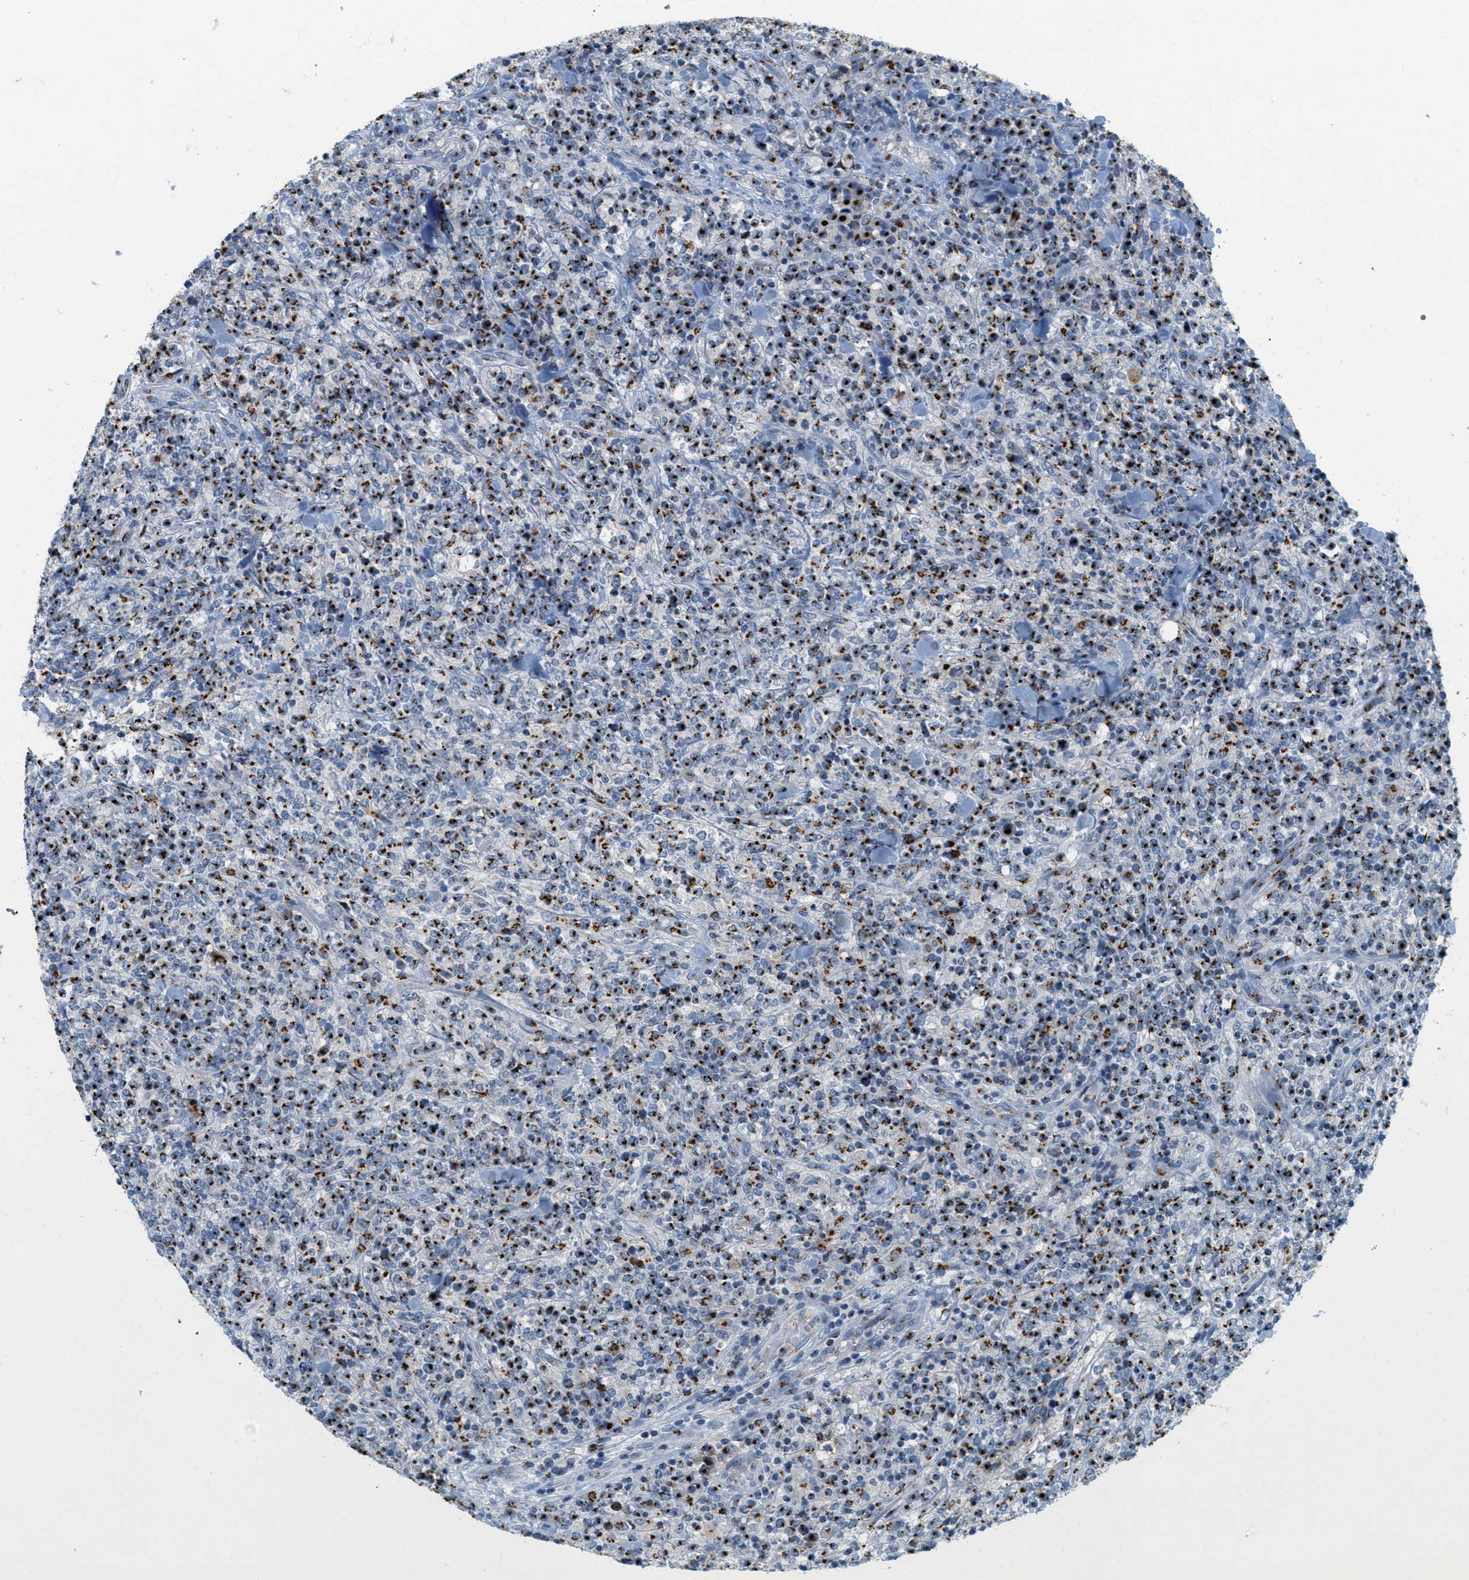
{"staining": {"intensity": "strong", "quantity": "25%-75%", "location": "cytoplasmic/membranous"}, "tissue": "lymphoma", "cell_type": "Tumor cells", "image_type": "cancer", "snomed": [{"axis": "morphology", "description": "Malignant lymphoma, non-Hodgkin's type, High grade"}, {"axis": "topography", "description": "Soft tissue"}], "caption": "IHC (DAB) staining of malignant lymphoma, non-Hodgkin's type (high-grade) displays strong cytoplasmic/membranous protein positivity in approximately 25%-75% of tumor cells.", "gene": "ENTPD4", "patient": {"sex": "male", "age": 18}}